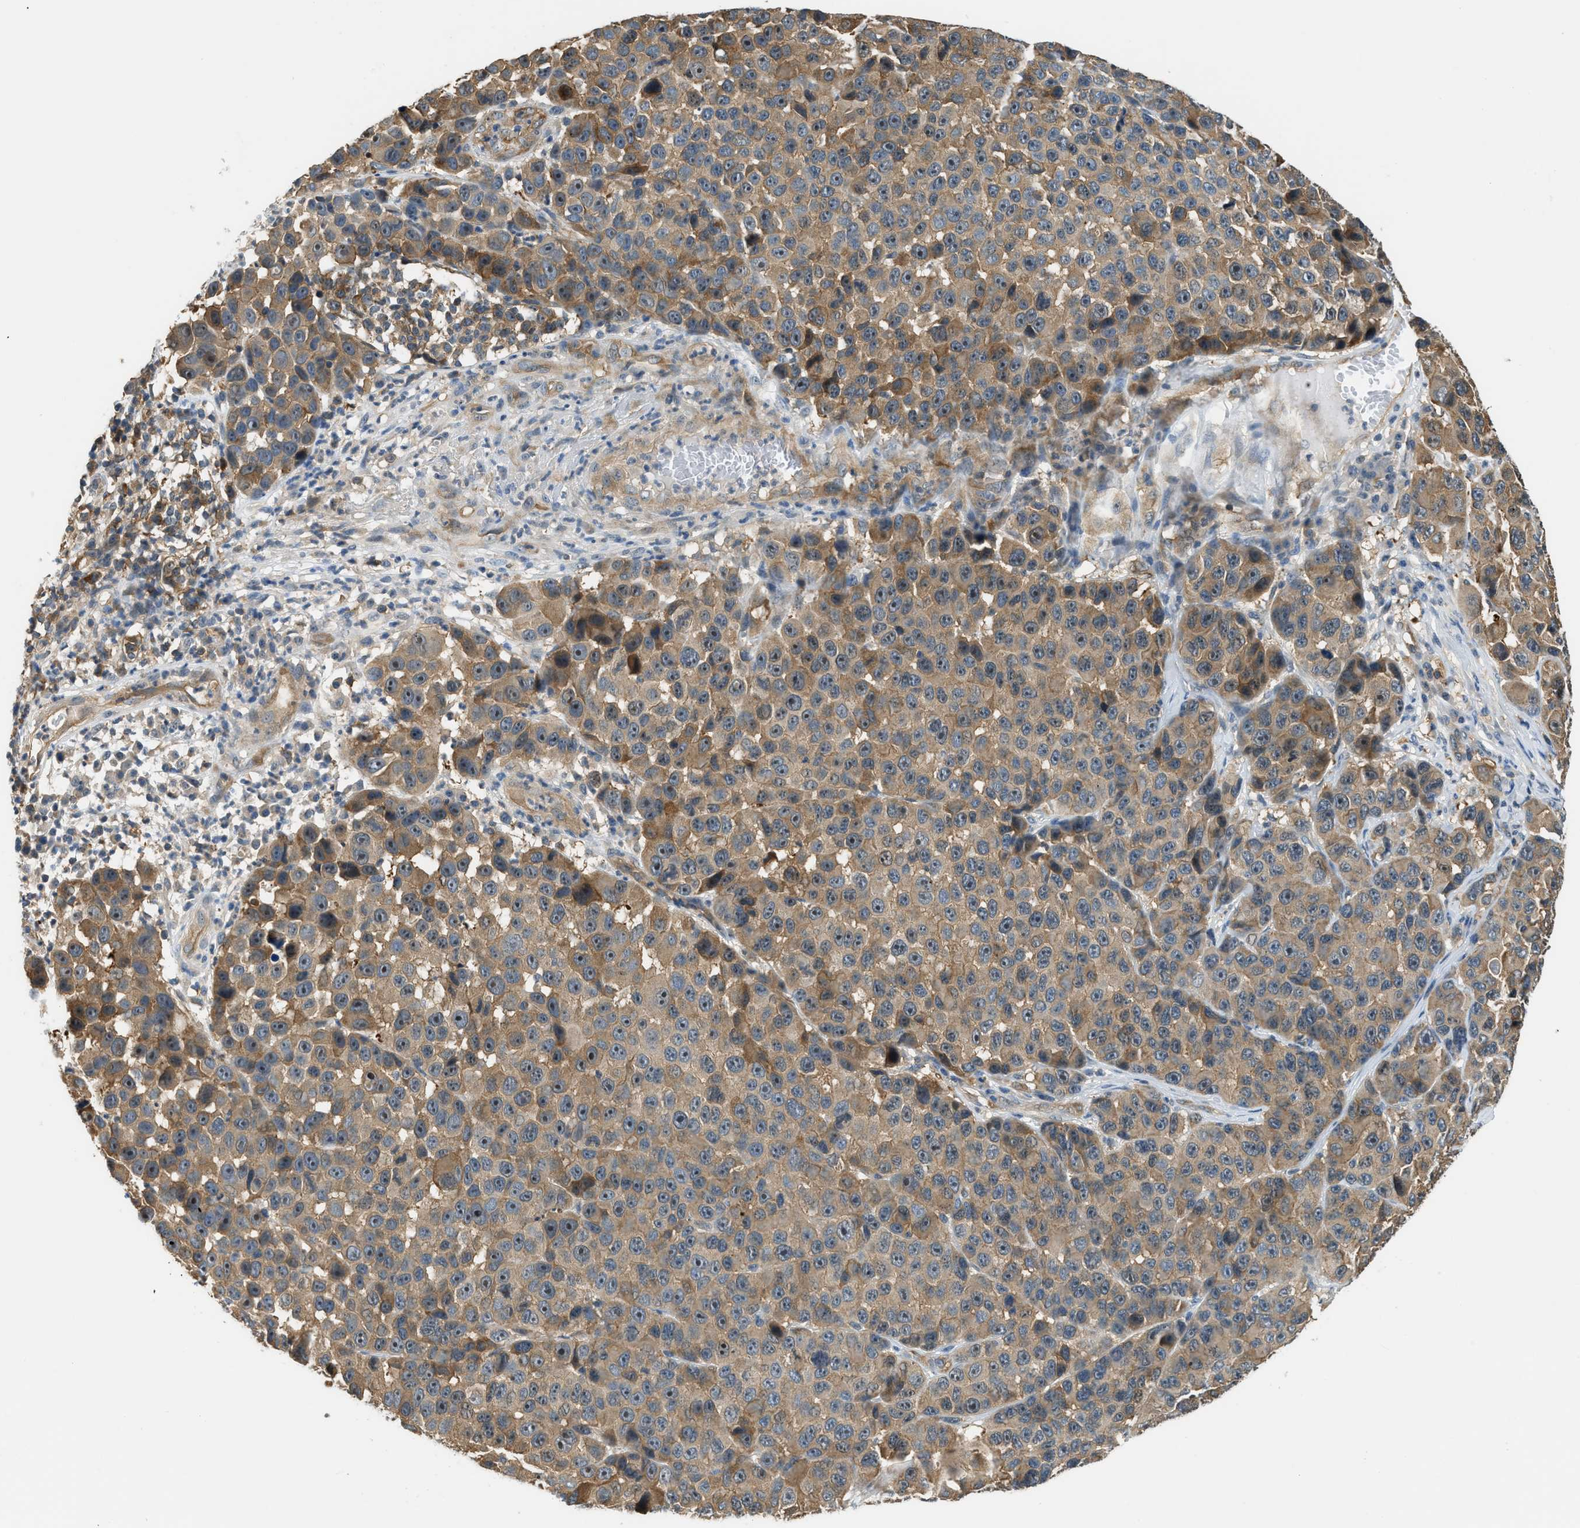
{"staining": {"intensity": "weak", "quantity": ">75%", "location": "cytoplasmic/membranous,nuclear"}, "tissue": "melanoma", "cell_type": "Tumor cells", "image_type": "cancer", "snomed": [{"axis": "morphology", "description": "Malignant melanoma, NOS"}, {"axis": "topography", "description": "Skin"}], "caption": "Malignant melanoma stained with immunohistochemistry demonstrates weak cytoplasmic/membranous and nuclear expression in approximately >75% of tumor cells. (Stains: DAB (3,3'-diaminobenzidine) in brown, nuclei in blue, Microscopy: brightfield microscopy at high magnification).", "gene": "CBLB", "patient": {"sex": "male", "age": 53}}